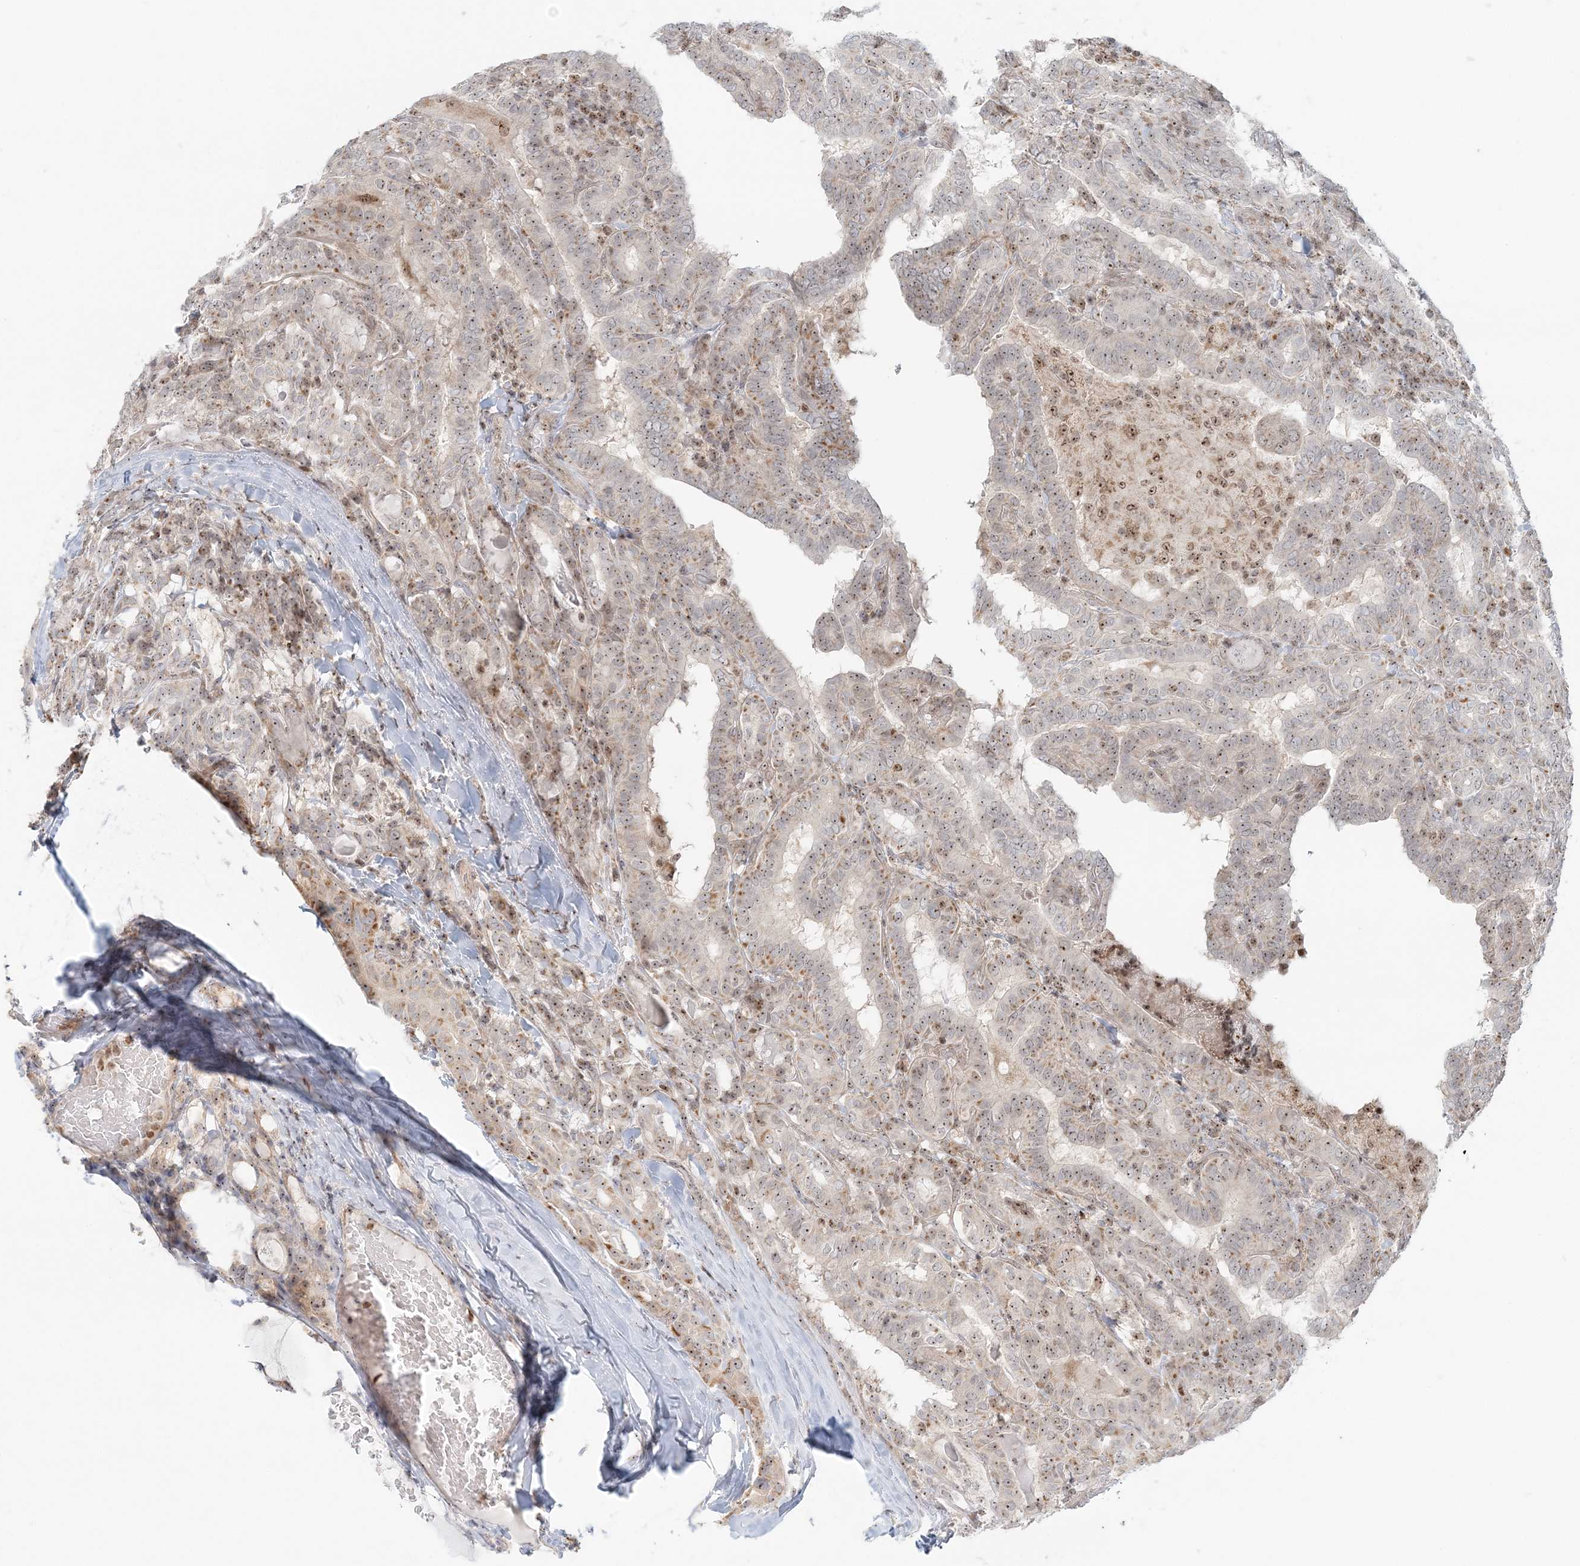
{"staining": {"intensity": "moderate", "quantity": ">75%", "location": "nuclear"}, "tissue": "thyroid cancer", "cell_type": "Tumor cells", "image_type": "cancer", "snomed": [{"axis": "morphology", "description": "Papillary adenocarcinoma, NOS"}, {"axis": "topography", "description": "Thyroid gland"}], "caption": "Thyroid cancer (papillary adenocarcinoma) stained for a protein exhibits moderate nuclear positivity in tumor cells.", "gene": "UBE2F", "patient": {"sex": "female", "age": 72}}